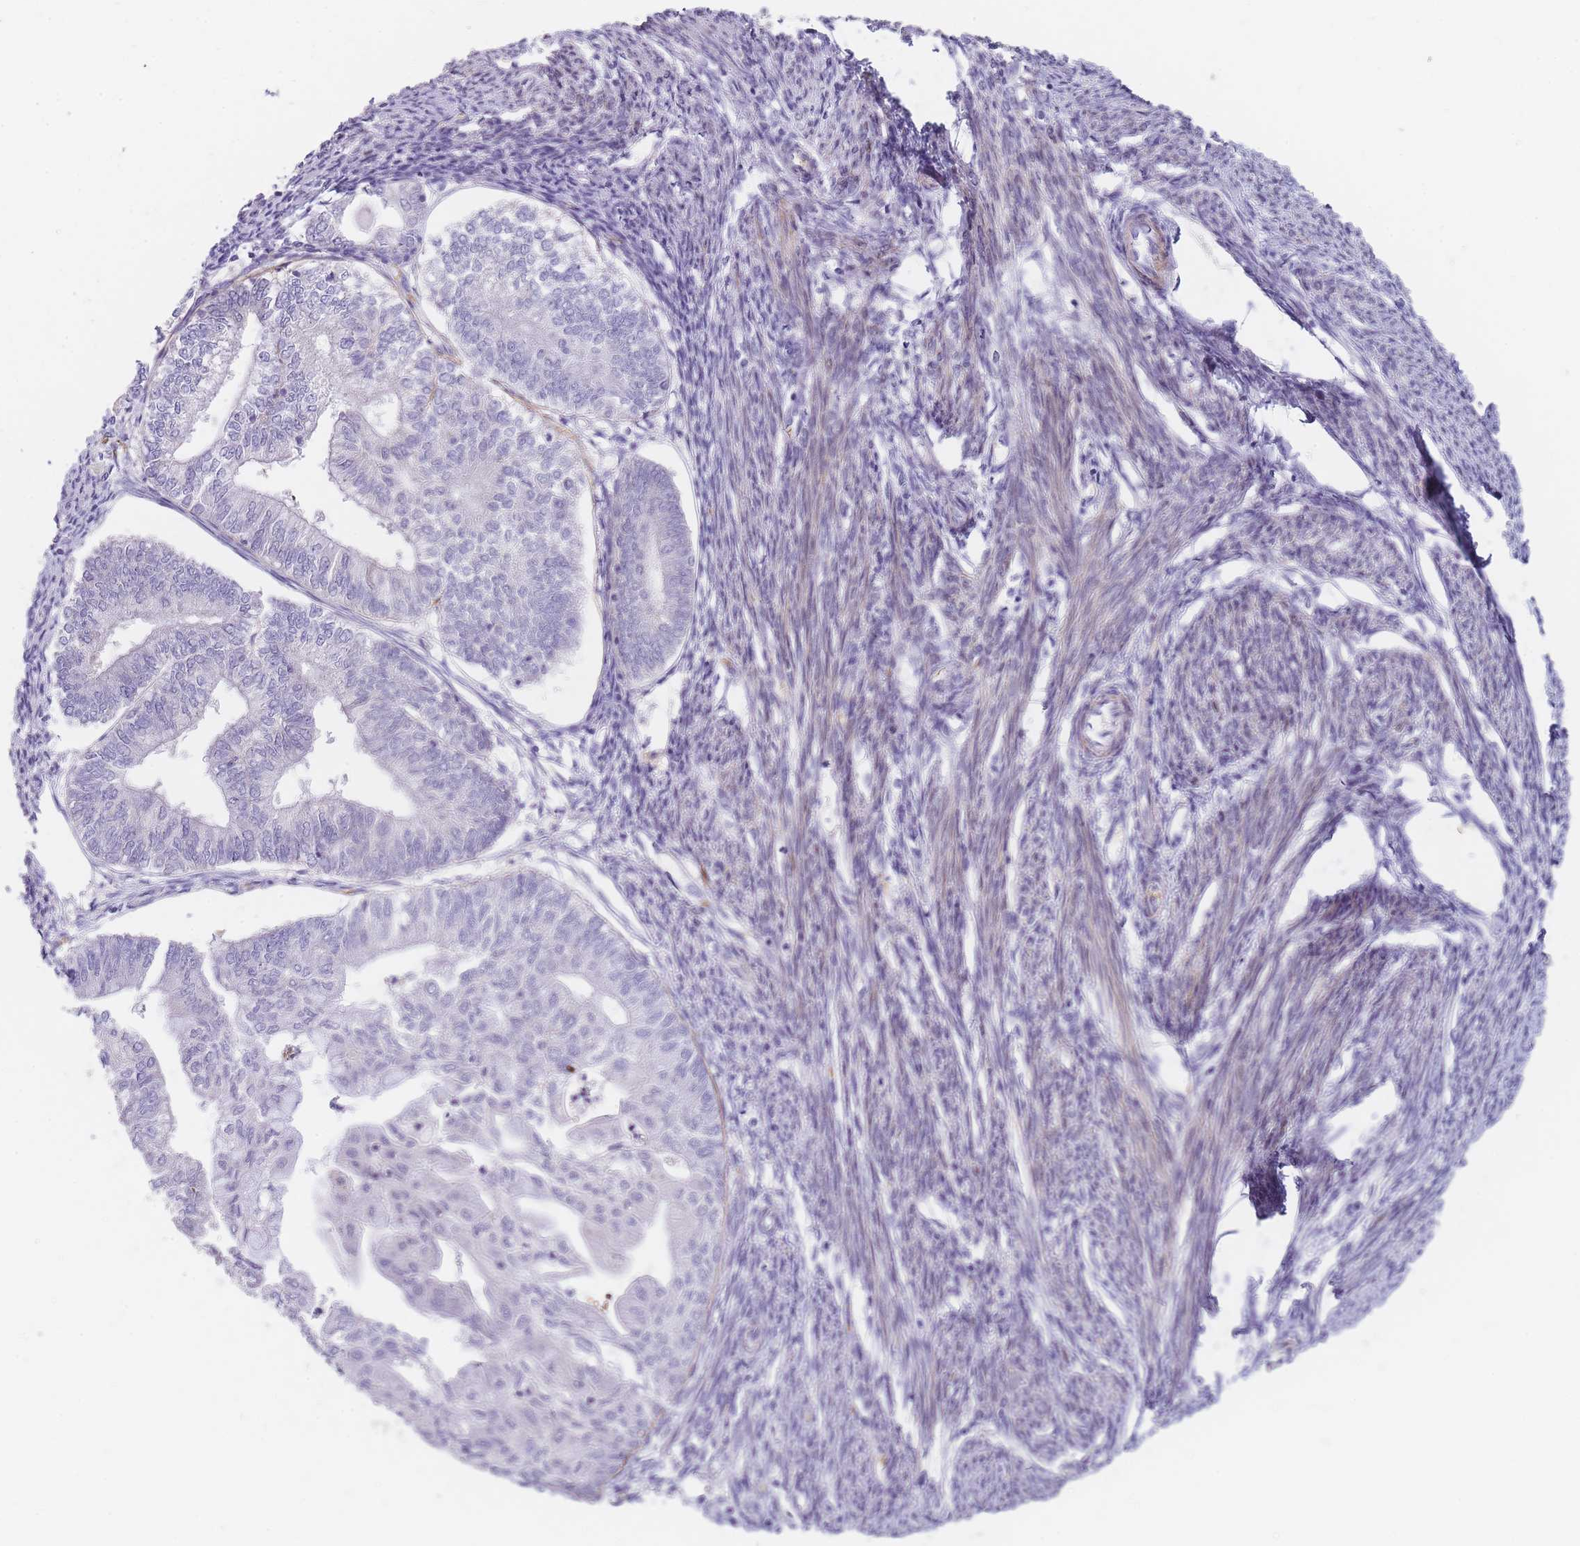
{"staining": {"intensity": "moderate", "quantity": "25%-75%", "location": "cytoplasmic/membranous"}, "tissue": "smooth muscle", "cell_type": "Smooth muscle cells", "image_type": "normal", "snomed": [{"axis": "morphology", "description": "Normal tissue, NOS"}, {"axis": "topography", "description": "Smooth muscle"}, {"axis": "topography", "description": "Uterus"}], "caption": "High-power microscopy captured an immunohistochemistry (IHC) micrograph of normal smooth muscle, revealing moderate cytoplasmic/membranous expression in about 25%-75% of smooth muscle cells.", "gene": "SMPD4", "patient": {"sex": "female", "age": 59}}